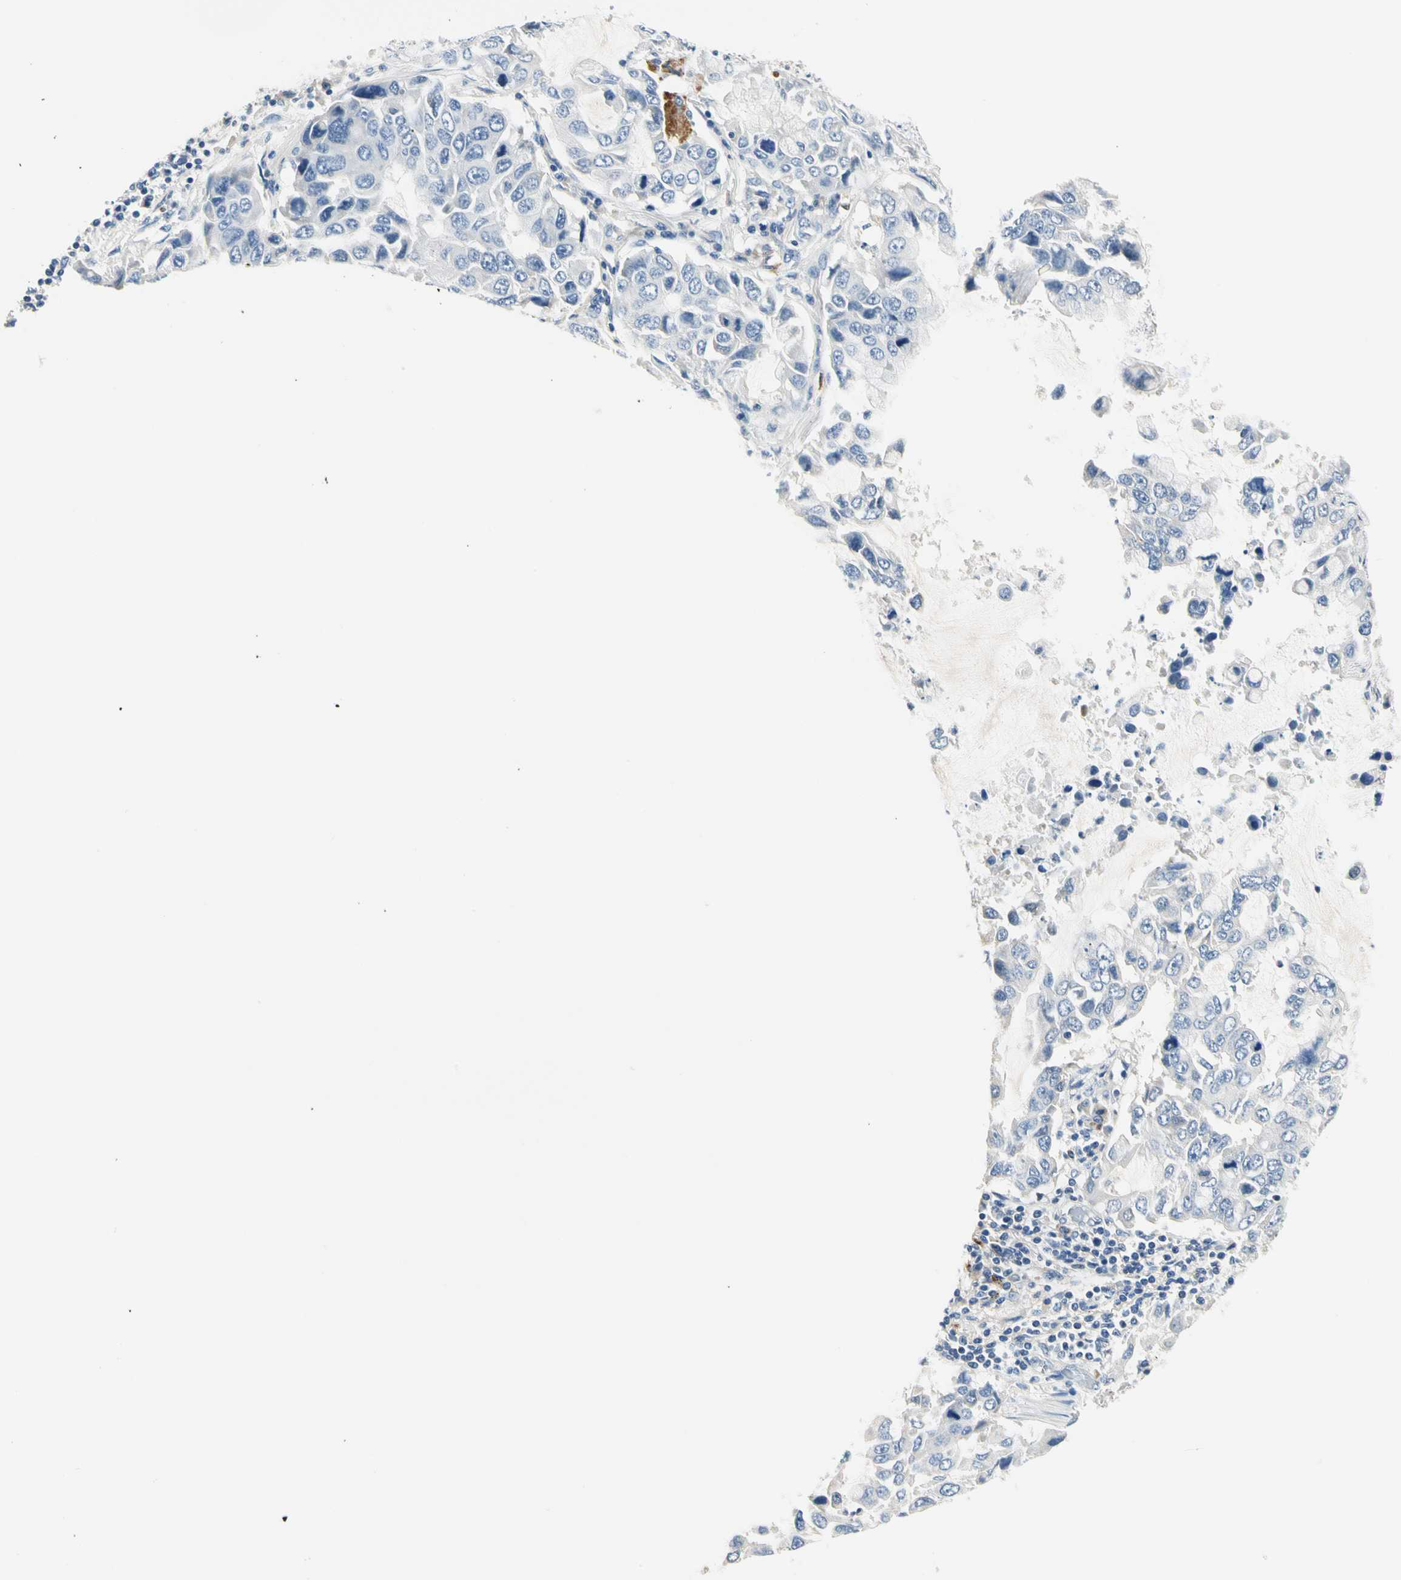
{"staining": {"intensity": "negative", "quantity": "none", "location": "none"}, "tissue": "lung cancer", "cell_type": "Tumor cells", "image_type": "cancer", "snomed": [{"axis": "morphology", "description": "Adenocarcinoma, NOS"}, {"axis": "topography", "description": "Lung"}], "caption": "The histopathology image exhibits no significant staining in tumor cells of lung adenocarcinoma.", "gene": "TGFBR3", "patient": {"sex": "male", "age": 64}}